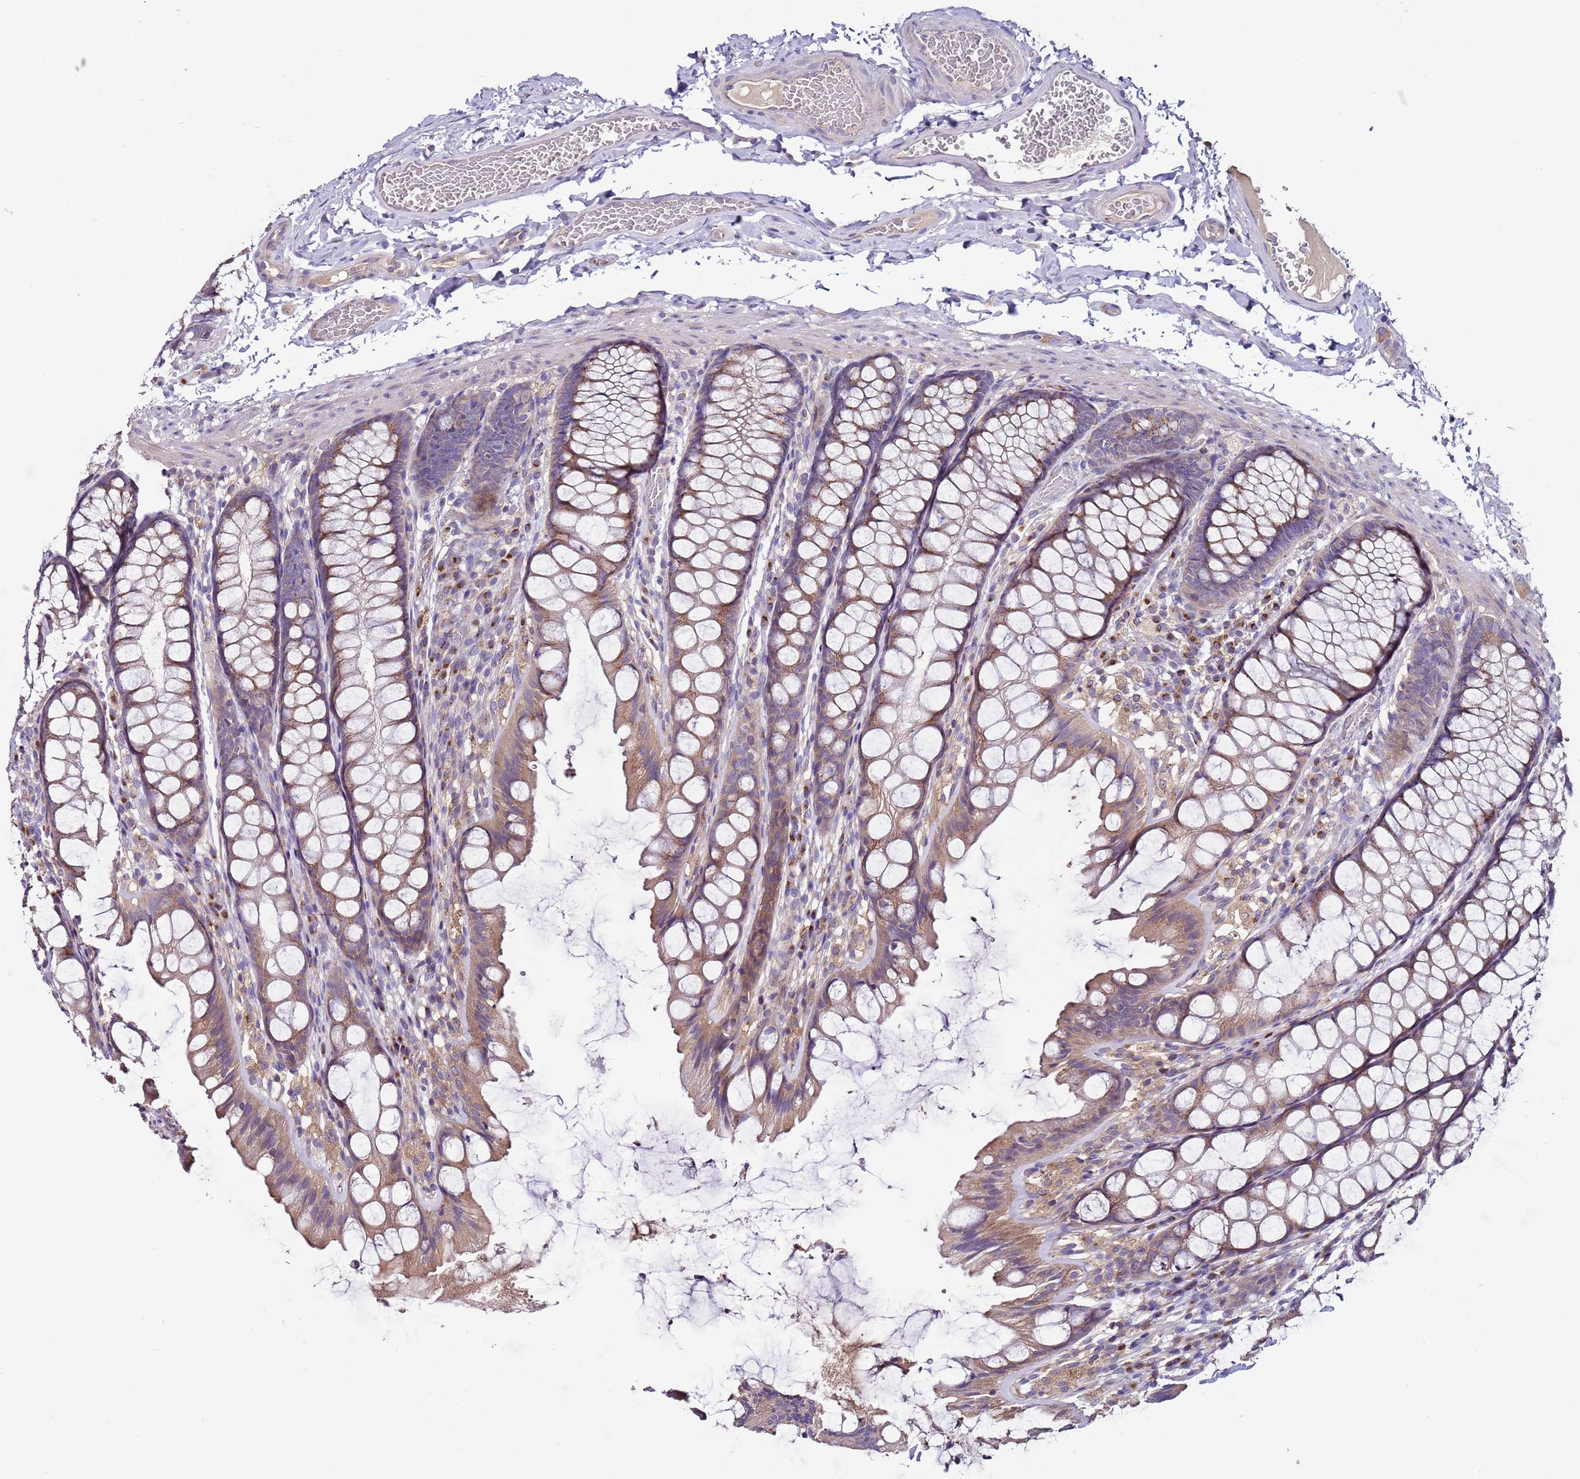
{"staining": {"intensity": "weak", "quantity": ">75%", "location": "cytoplasmic/membranous"}, "tissue": "colon", "cell_type": "Endothelial cells", "image_type": "normal", "snomed": [{"axis": "morphology", "description": "Normal tissue, NOS"}, {"axis": "topography", "description": "Colon"}], "caption": "Immunohistochemistry (IHC) micrograph of normal colon: colon stained using immunohistochemistry demonstrates low levels of weak protein expression localized specifically in the cytoplasmic/membranous of endothelial cells, appearing as a cytoplasmic/membranous brown color.", "gene": "FAM20A", "patient": {"sex": "male", "age": 47}}